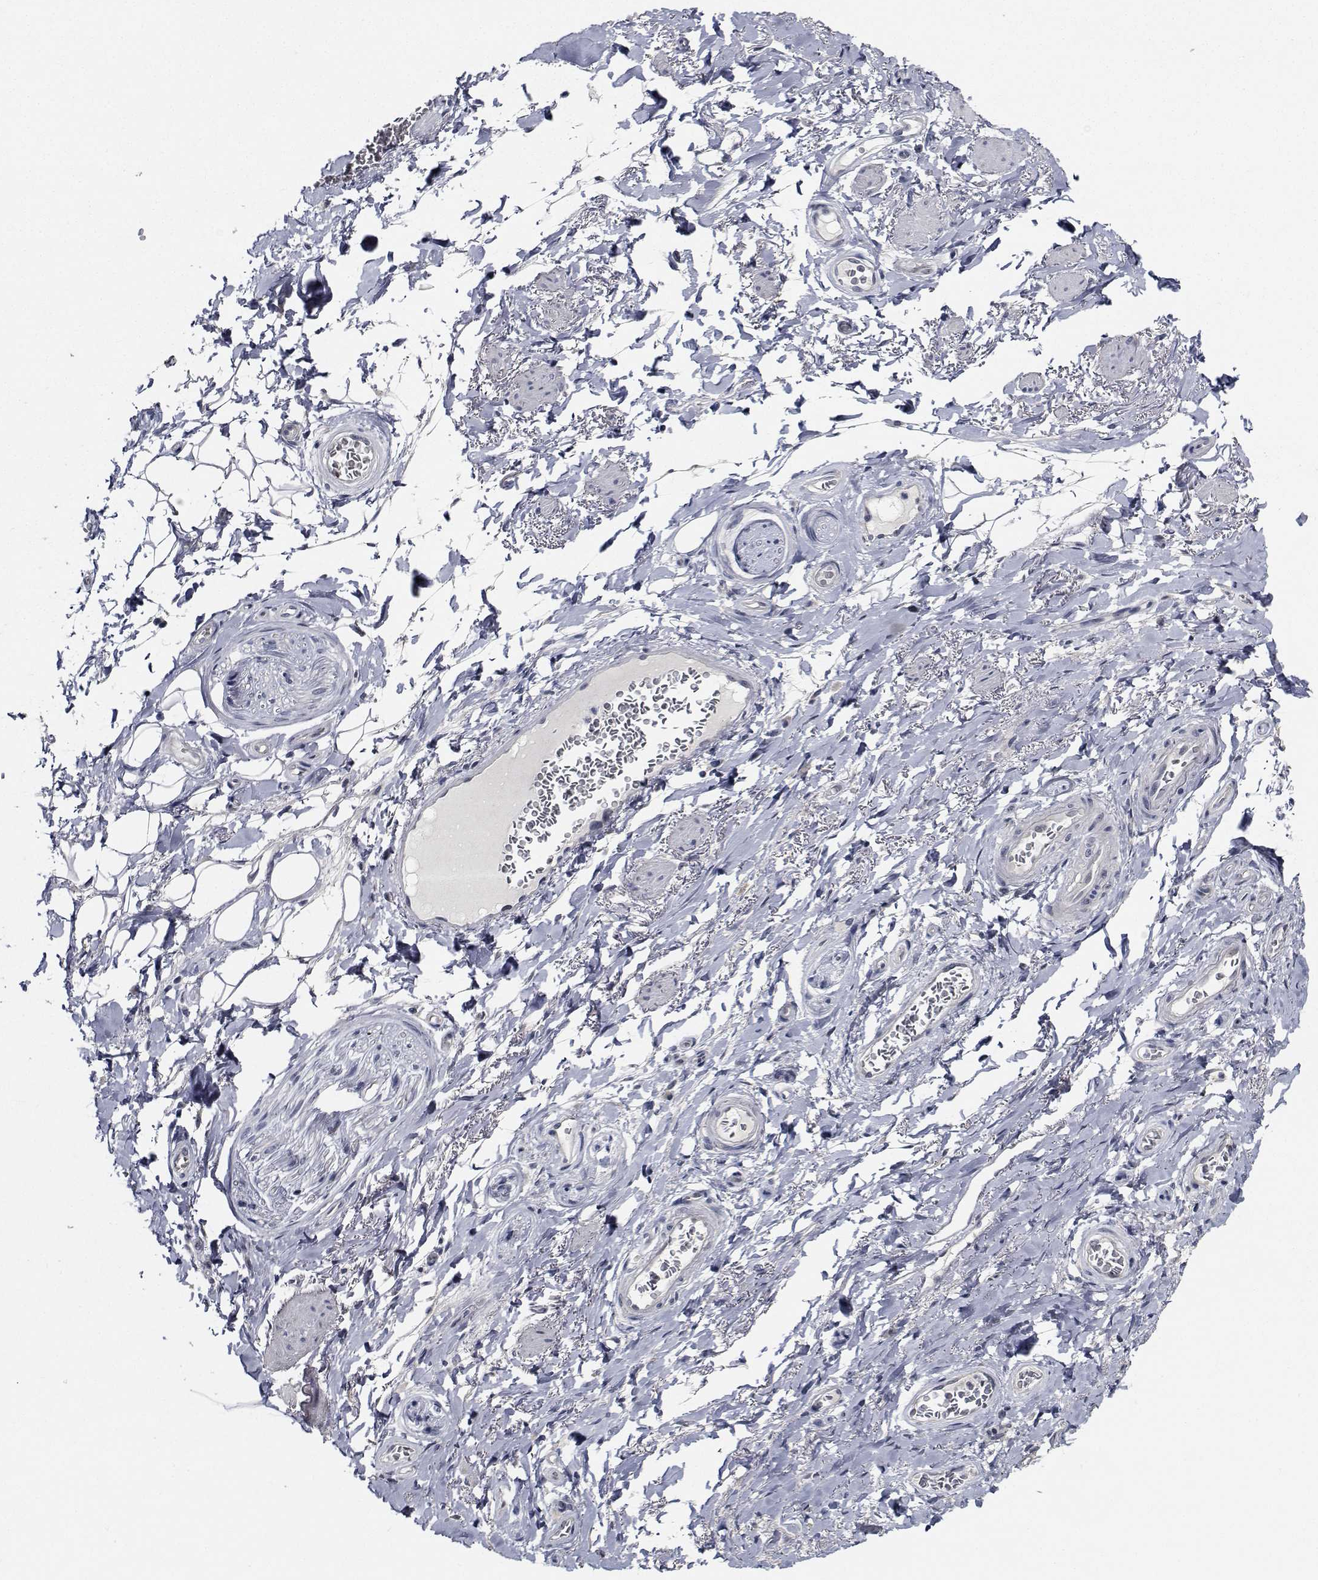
{"staining": {"intensity": "negative", "quantity": "none", "location": "none"}, "tissue": "adipose tissue", "cell_type": "Adipocytes", "image_type": "normal", "snomed": [{"axis": "morphology", "description": "Normal tissue, NOS"}, {"axis": "topography", "description": "Anal"}, {"axis": "topography", "description": "Peripheral nerve tissue"}], "caption": "This is an immunohistochemistry (IHC) photomicrograph of unremarkable human adipose tissue. There is no staining in adipocytes.", "gene": "NVL", "patient": {"sex": "male", "age": 53}}